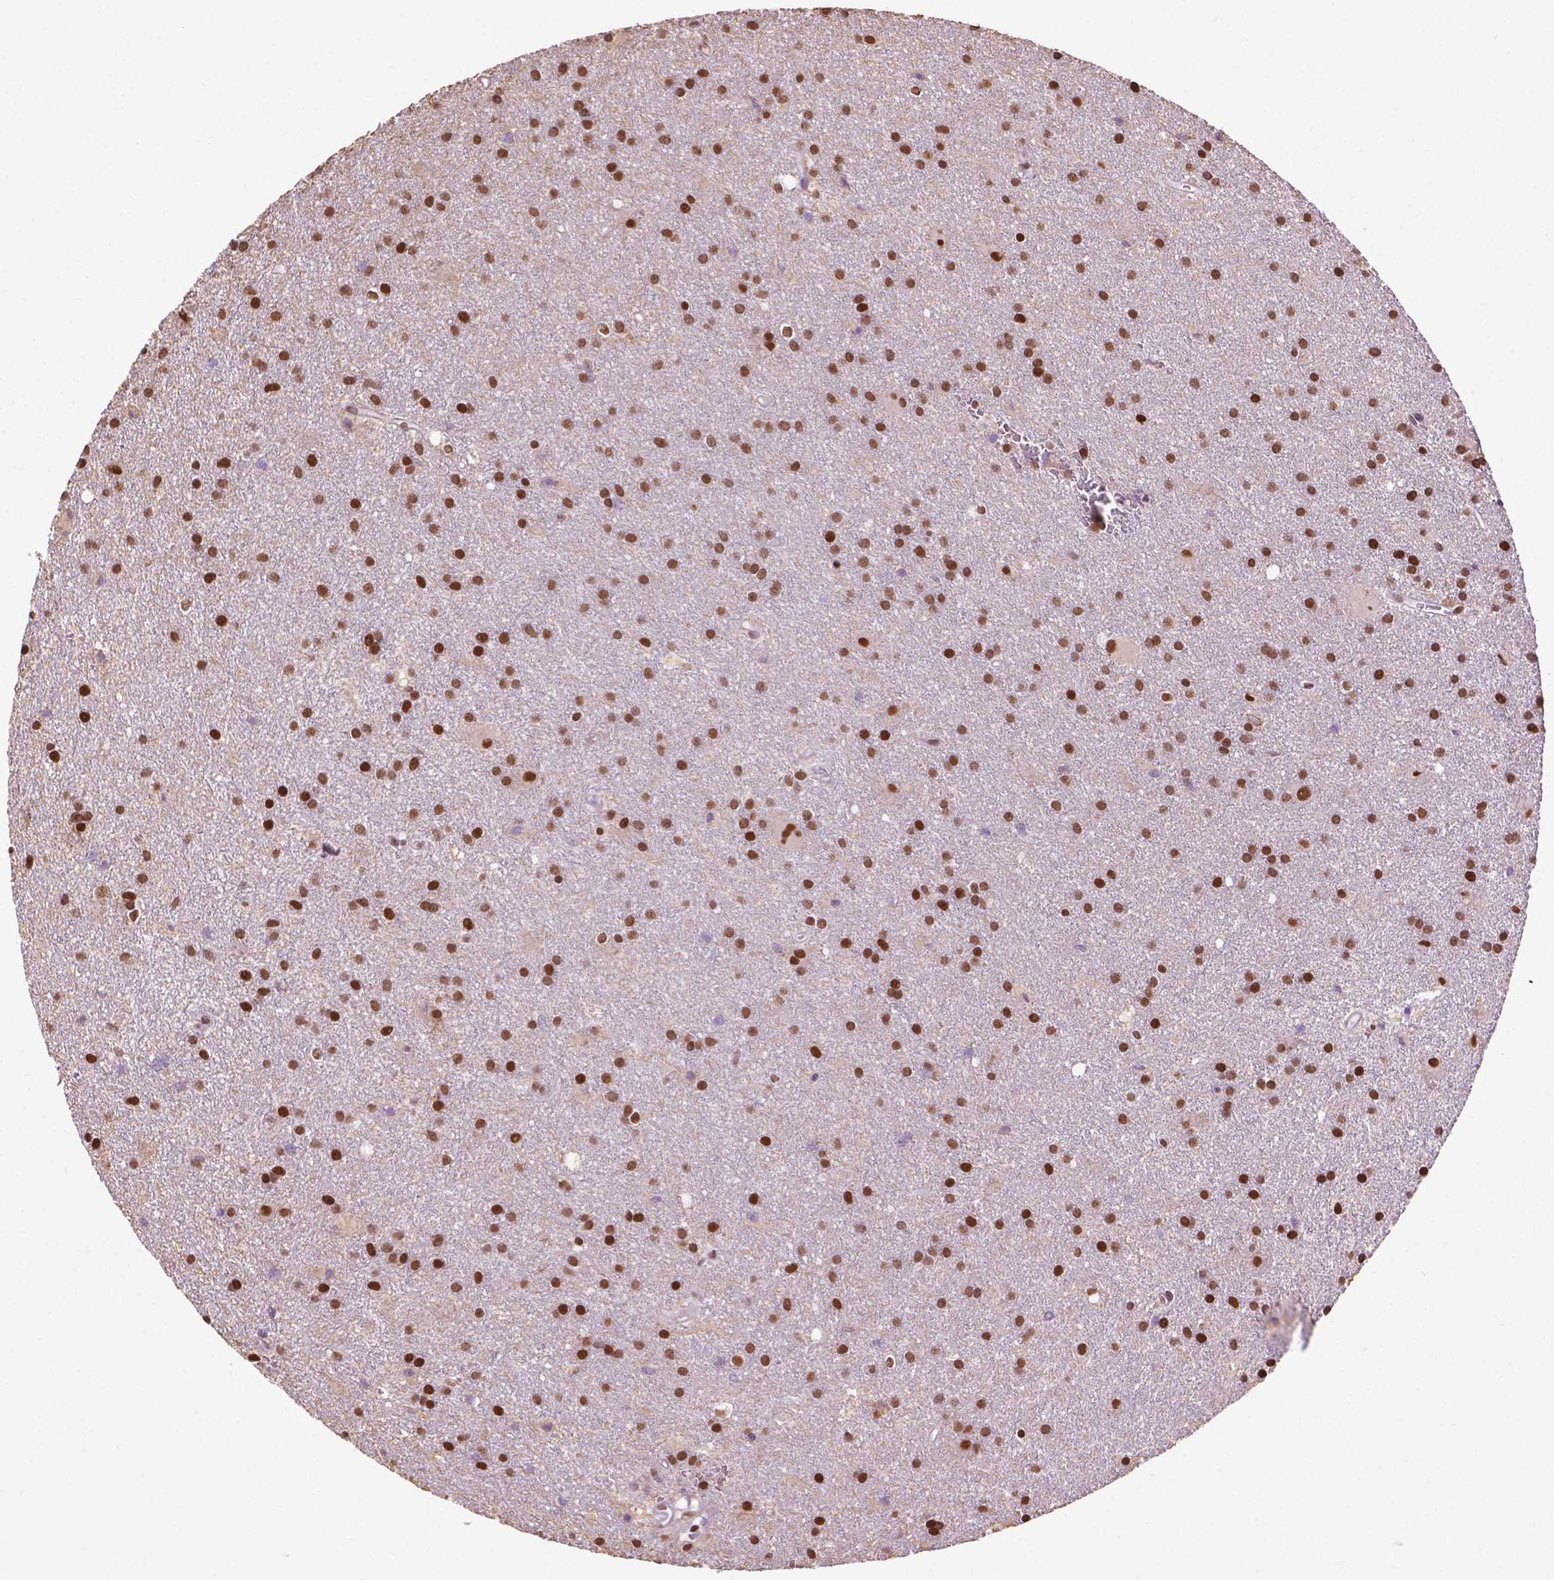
{"staining": {"intensity": "strong", "quantity": ">75%", "location": "nuclear"}, "tissue": "glioma", "cell_type": "Tumor cells", "image_type": "cancer", "snomed": [{"axis": "morphology", "description": "Glioma, malignant, Low grade"}, {"axis": "topography", "description": "Brain"}], "caption": "Protein positivity by IHC reveals strong nuclear staining in approximately >75% of tumor cells in low-grade glioma (malignant).", "gene": "COL23A1", "patient": {"sex": "male", "age": 58}}